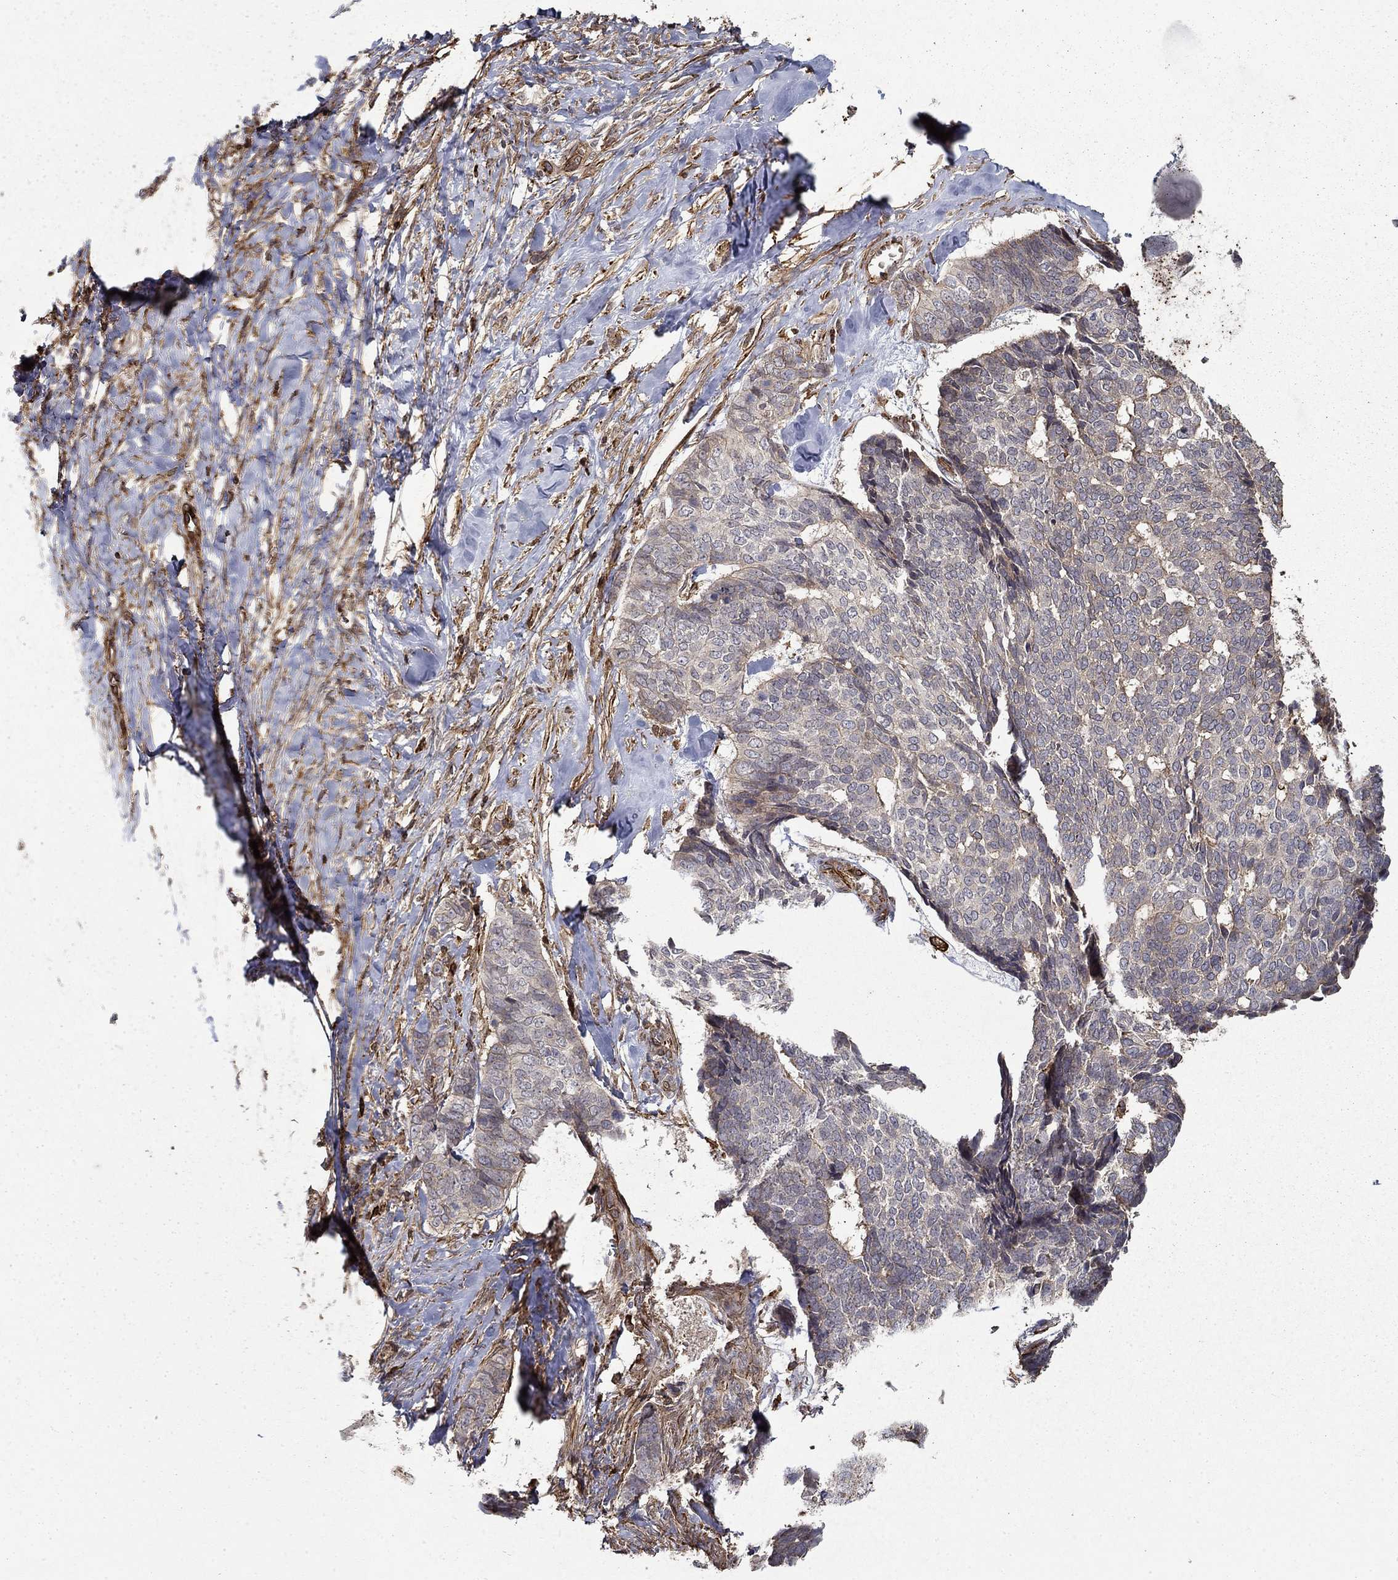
{"staining": {"intensity": "negative", "quantity": "none", "location": "none"}, "tissue": "skin cancer", "cell_type": "Tumor cells", "image_type": "cancer", "snomed": [{"axis": "morphology", "description": "Basal cell carcinoma"}, {"axis": "topography", "description": "Skin"}], "caption": "Tumor cells show no significant positivity in skin cancer (basal cell carcinoma).", "gene": "ADM", "patient": {"sex": "male", "age": 86}}